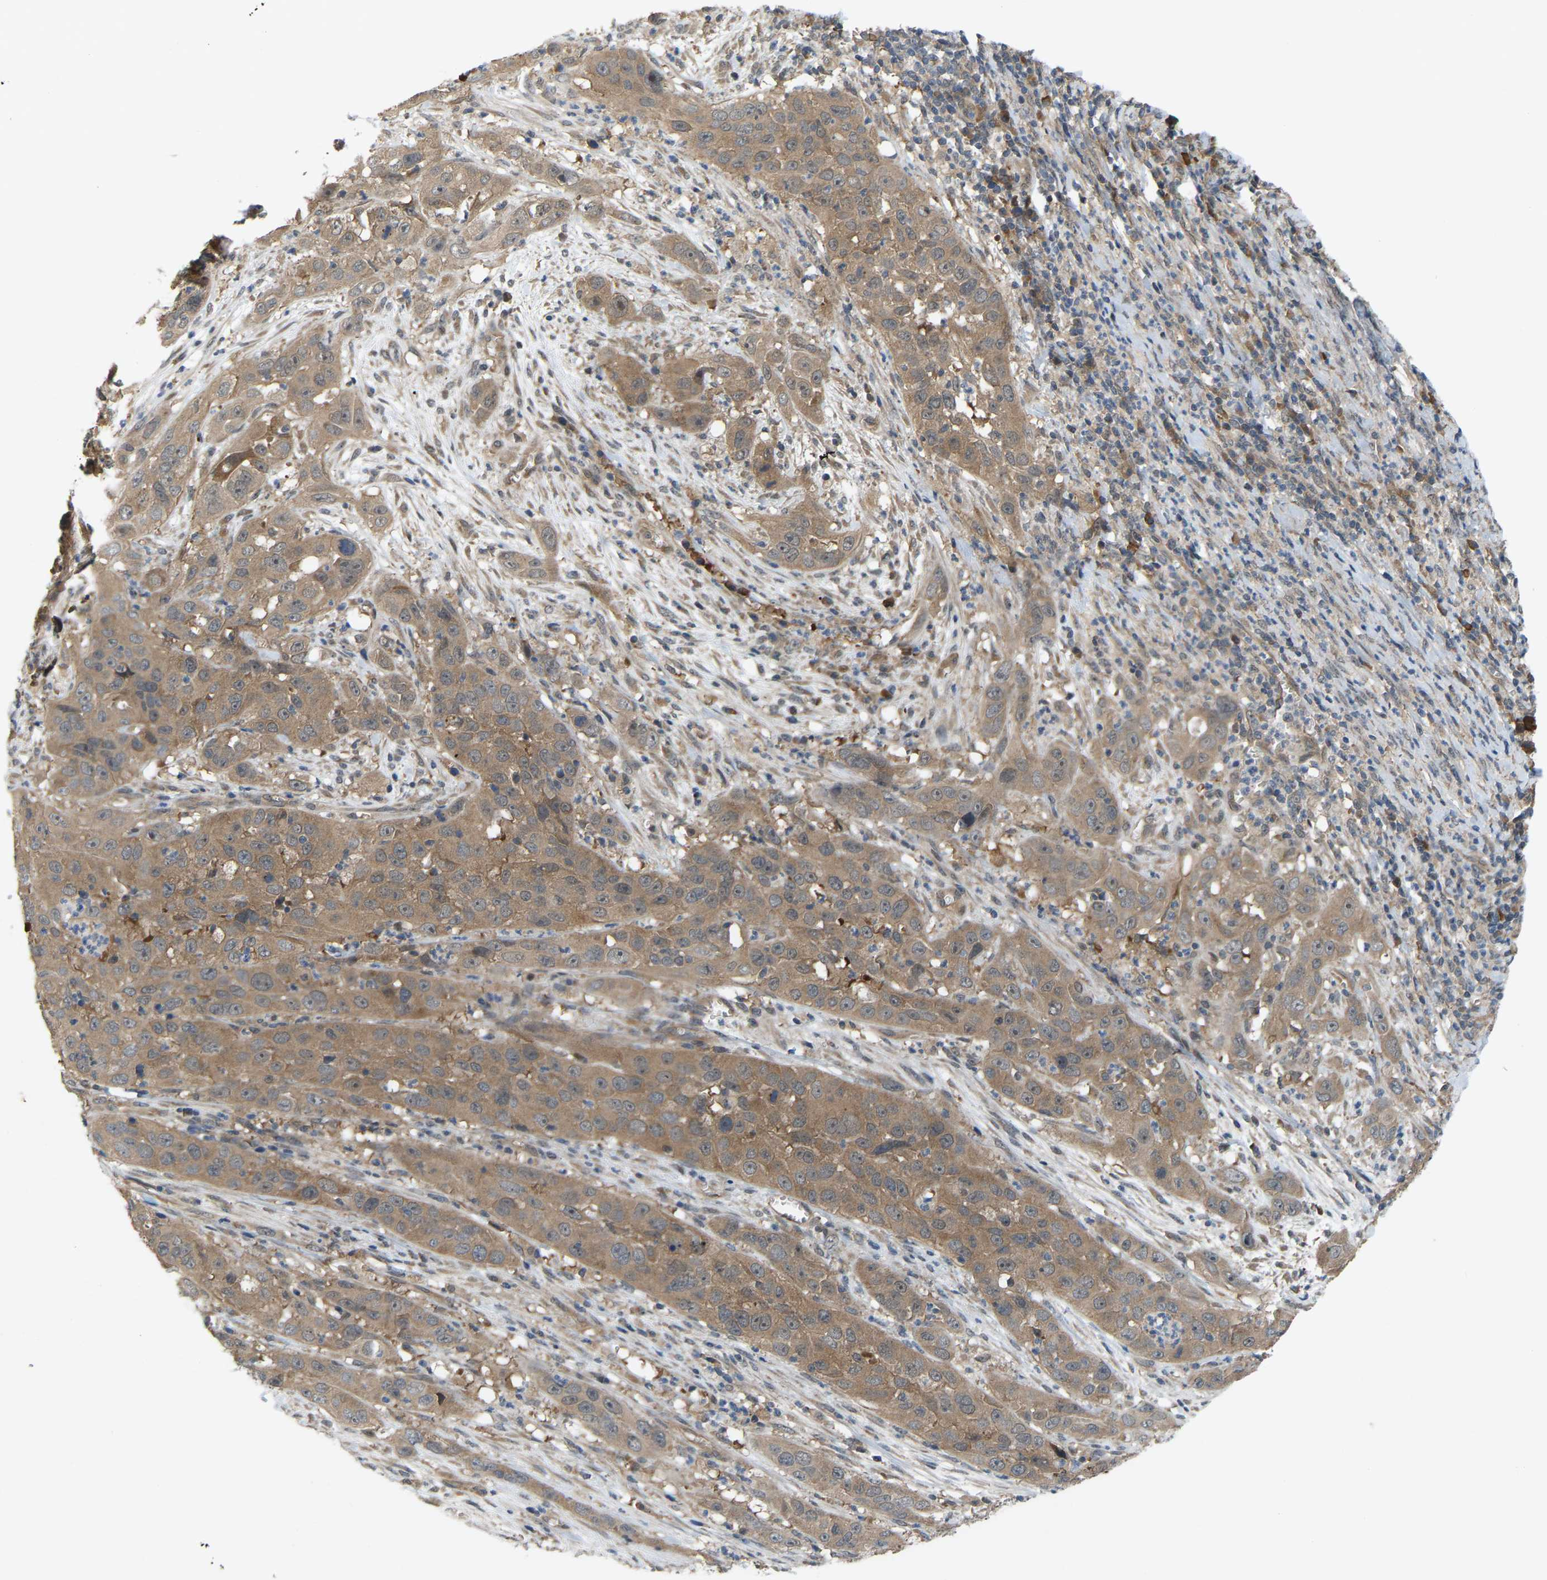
{"staining": {"intensity": "moderate", "quantity": ">75%", "location": "cytoplasmic/membranous"}, "tissue": "cervical cancer", "cell_type": "Tumor cells", "image_type": "cancer", "snomed": [{"axis": "morphology", "description": "Squamous cell carcinoma, NOS"}, {"axis": "topography", "description": "Cervix"}], "caption": "Human cervical cancer stained for a protein (brown) demonstrates moderate cytoplasmic/membranous positive expression in about >75% of tumor cells.", "gene": "CROT", "patient": {"sex": "female", "age": 32}}